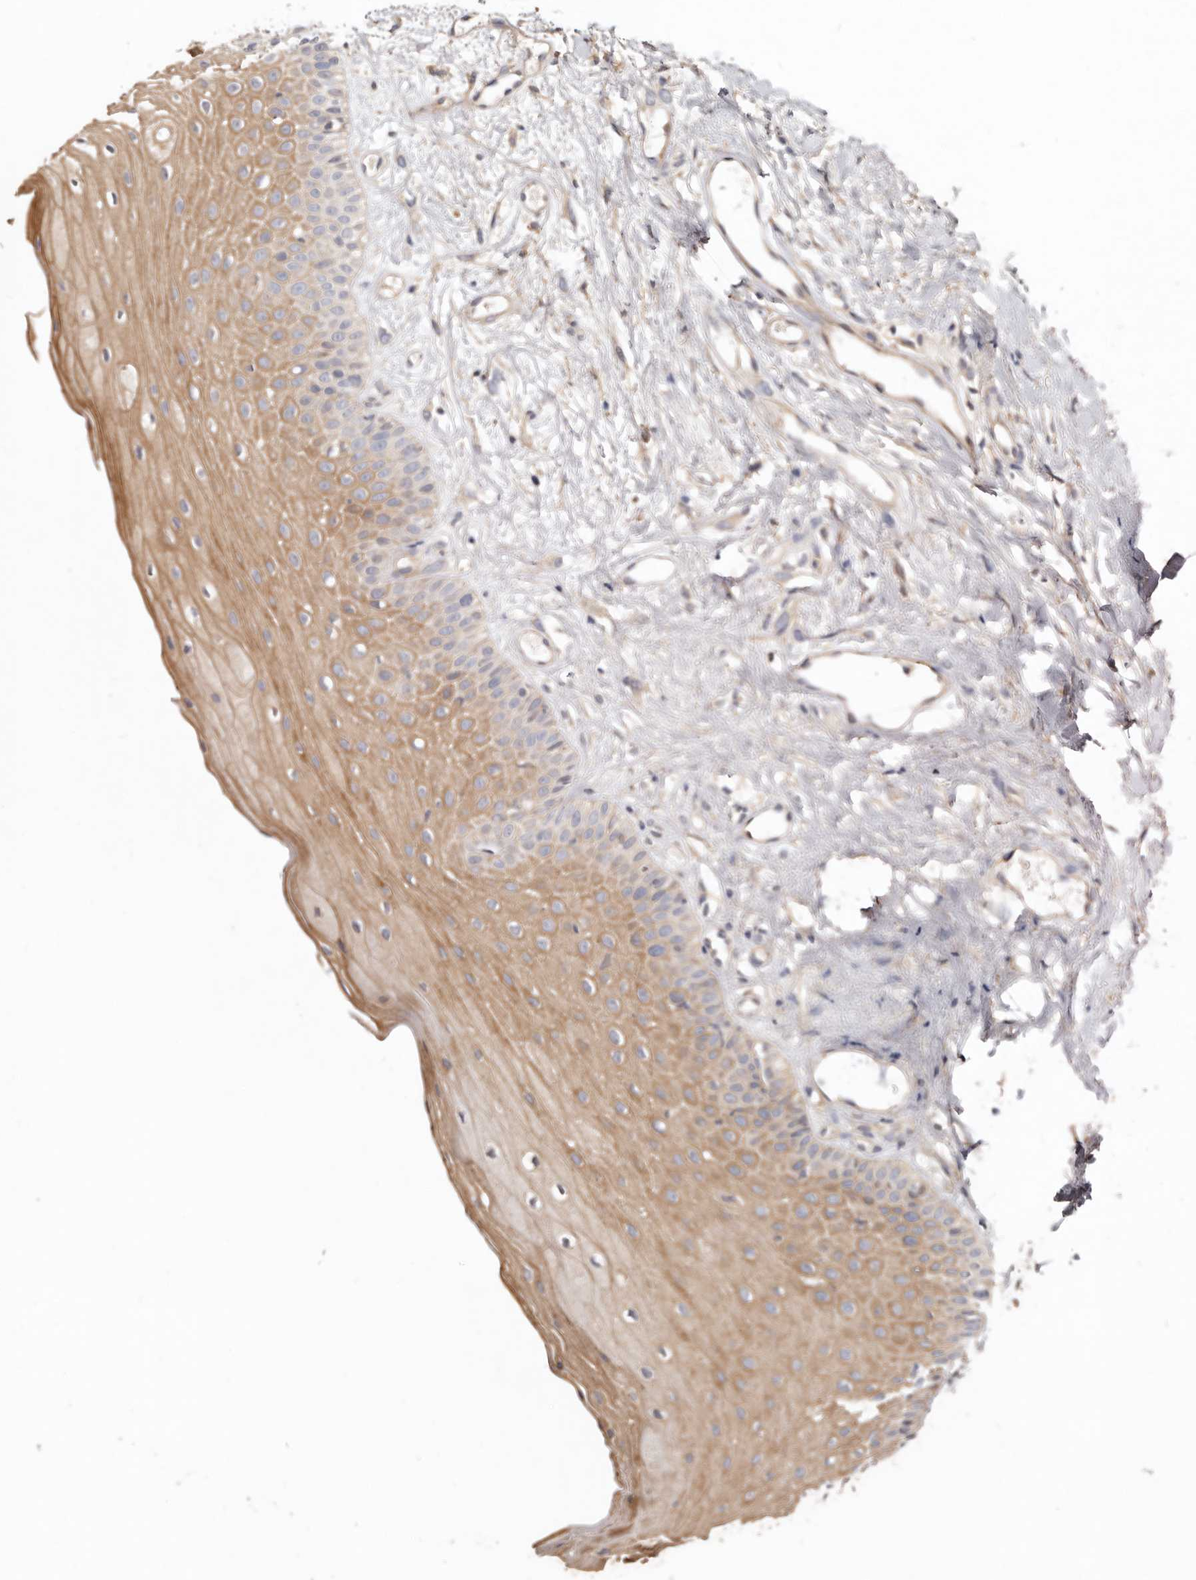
{"staining": {"intensity": "moderate", "quantity": "25%-75%", "location": "cytoplasmic/membranous"}, "tissue": "oral mucosa", "cell_type": "Squamous epithelial cells", "image_type": "normal", "snomed": [{"axis": "morphology", "description": "Normal tissue, NOS"}, {"axis": "topography", "description": "Oral tissue"}], "caption": "A medium amount of moderate cytoplasmic/membranous positivity is present in approximately 25%-75% of squamous epithelial cells in normal oral mucosa.", "gene": "LRRC25", "patient": {"sex": "female", "age": 63}}